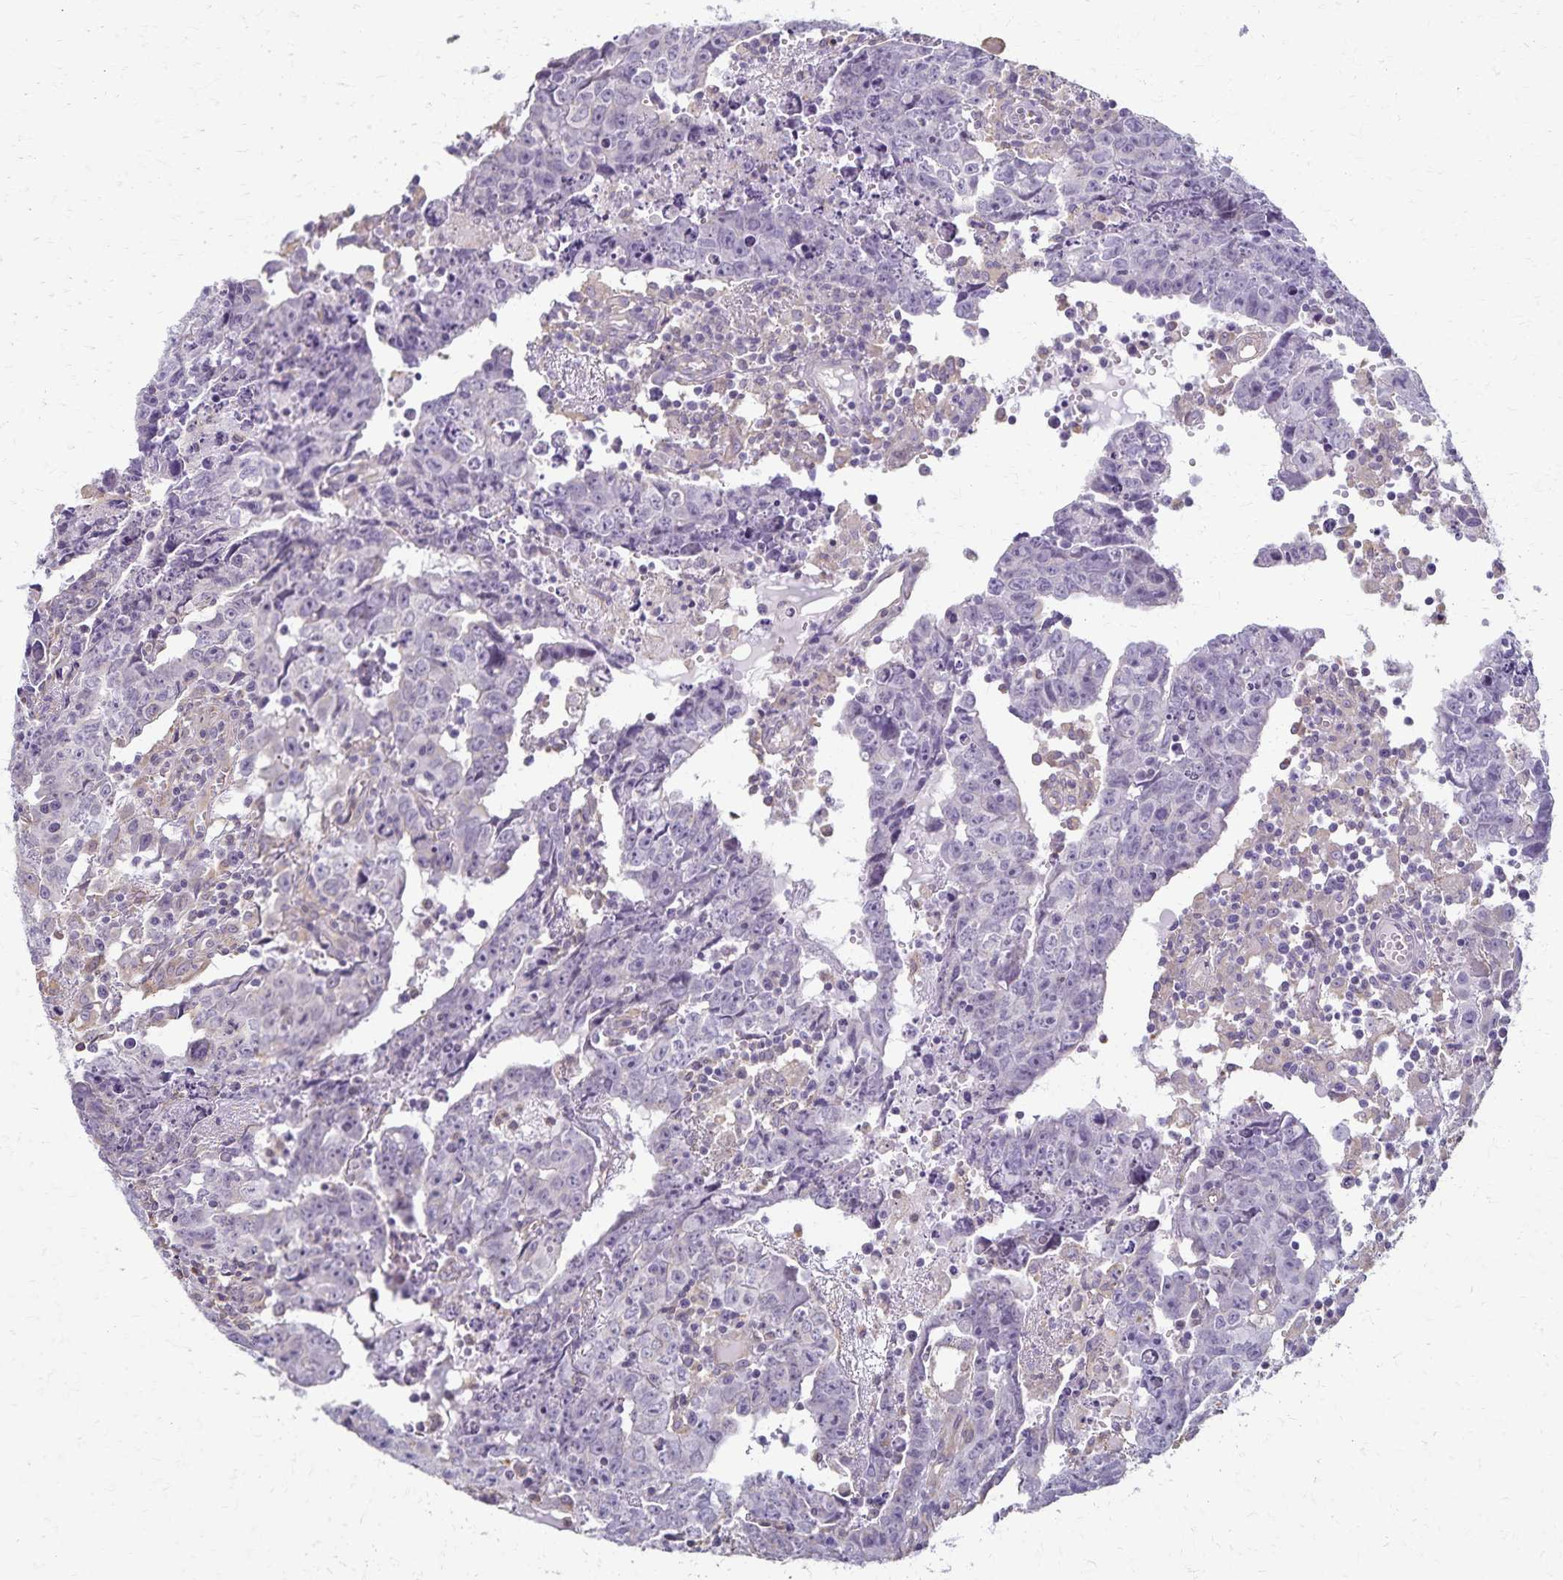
{"staining": {"intensity": "negative", "quantity": "none", "location": "none"}, "tissue": "testis cancer", "cell_type": "Tumor cells", "image_type": "cancer", "snomed": [{"axis": "morphology", "description": "Carcinoma, Embryonal, NOS"}, {"axis": "topography", "description": "Testis"}], "caption": "Testis cancer (embryonal carcinoma) stained for a protein using immunohistochemistry (IHC) demonstrates no positivity tumor cells.", "gene": "KISS1", "patient": {"sex": "male", "age": 22}}